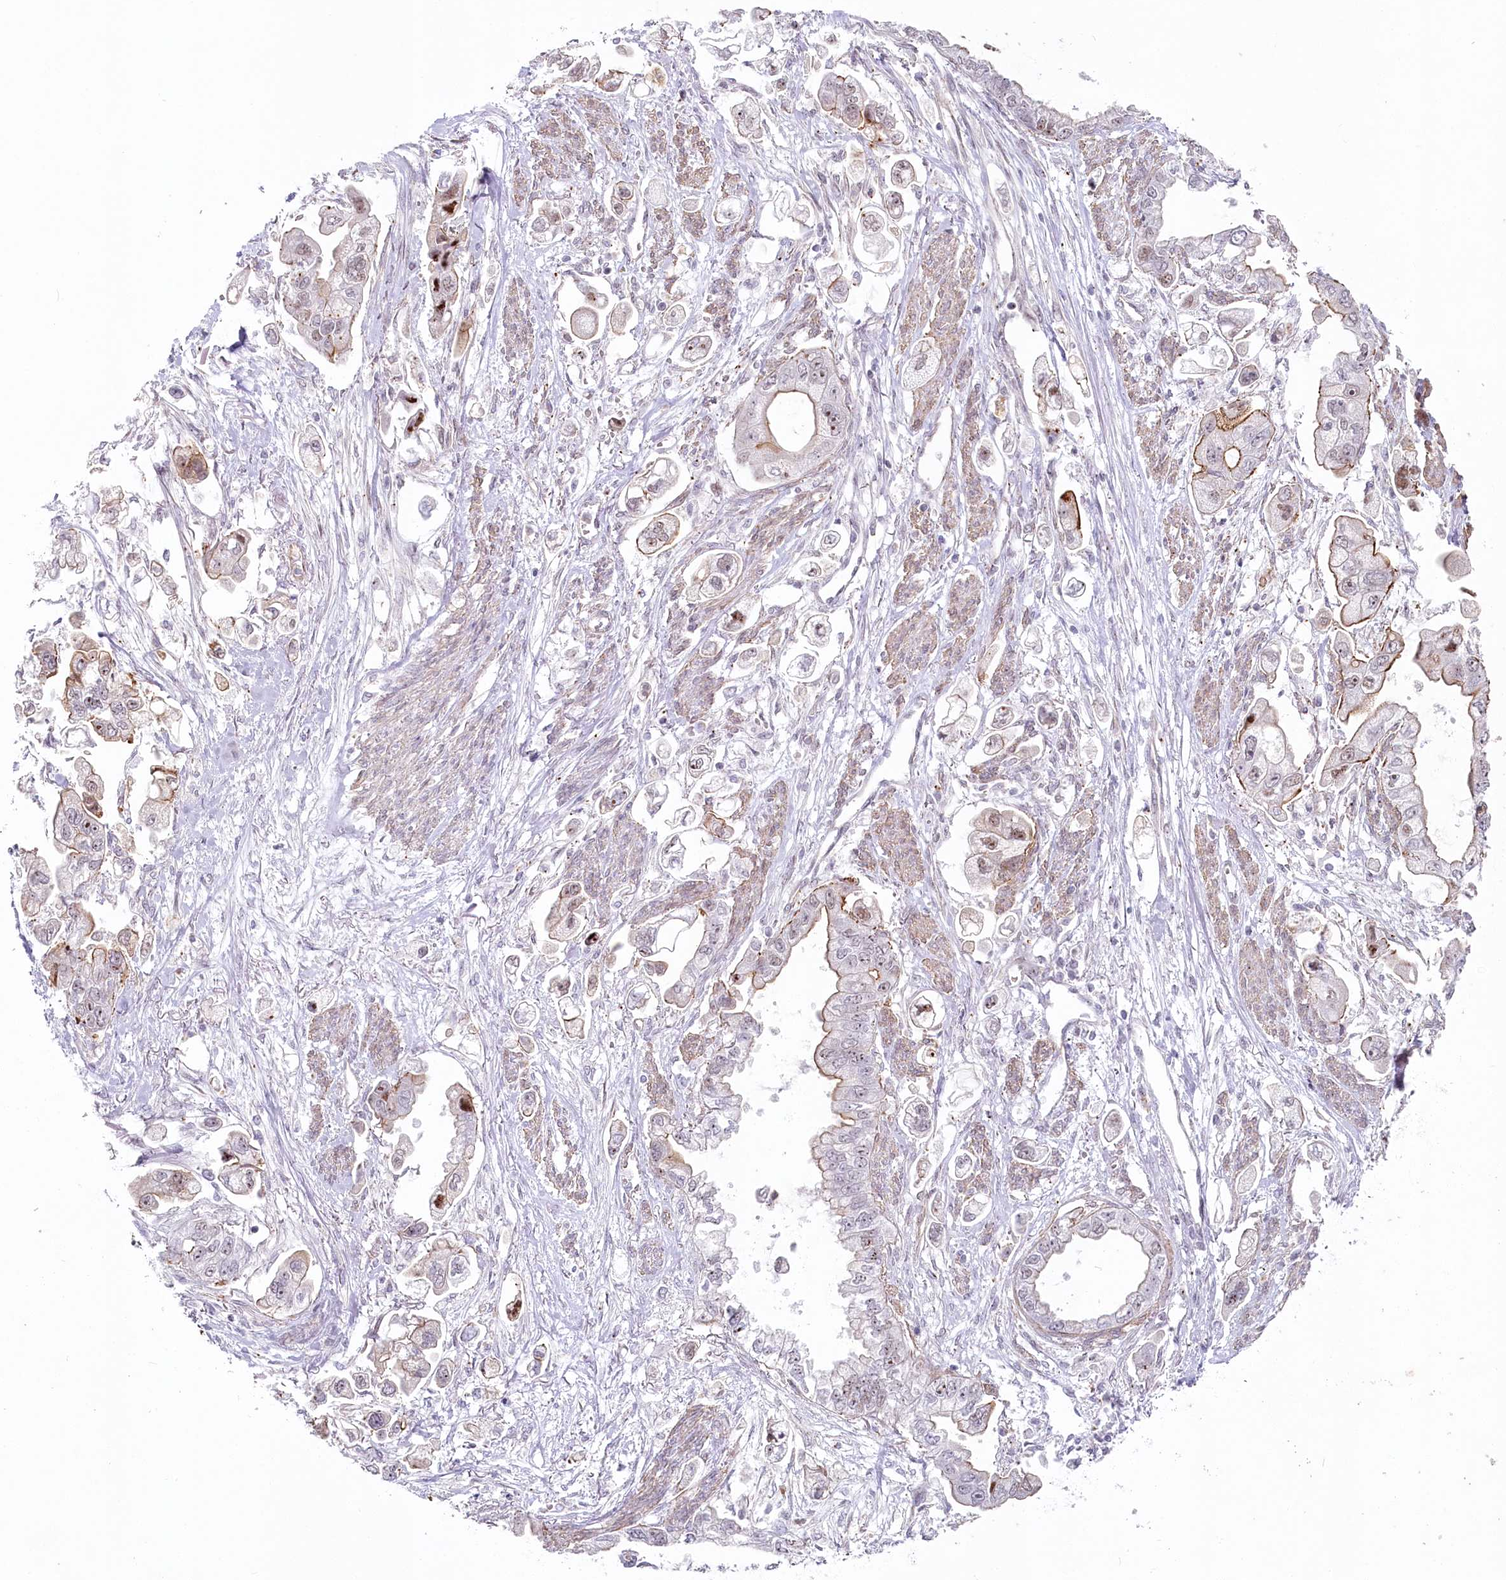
{"staining": {"intensity": "moderate", "quantity": "<25%", "location": "cytoplasmic/membranous,nuclear"}, "tissue": "stomach cancer", "cell_type": "Tumor cells", "image_type": "cancer", "snomed": [{"axis": "morphology", "description": "Adenocarcinoma, NOS"}, {"axis": "topography", "description": "Stomach"}], "caption": "Human stomach cancer stained with a brown dye shows moderate cytoplasmic/membranous and nuclear positive staining in approximately <25% of tumor cells.", "gene": "ABHD8", "patient": {"sex": "male", "age": 62}}